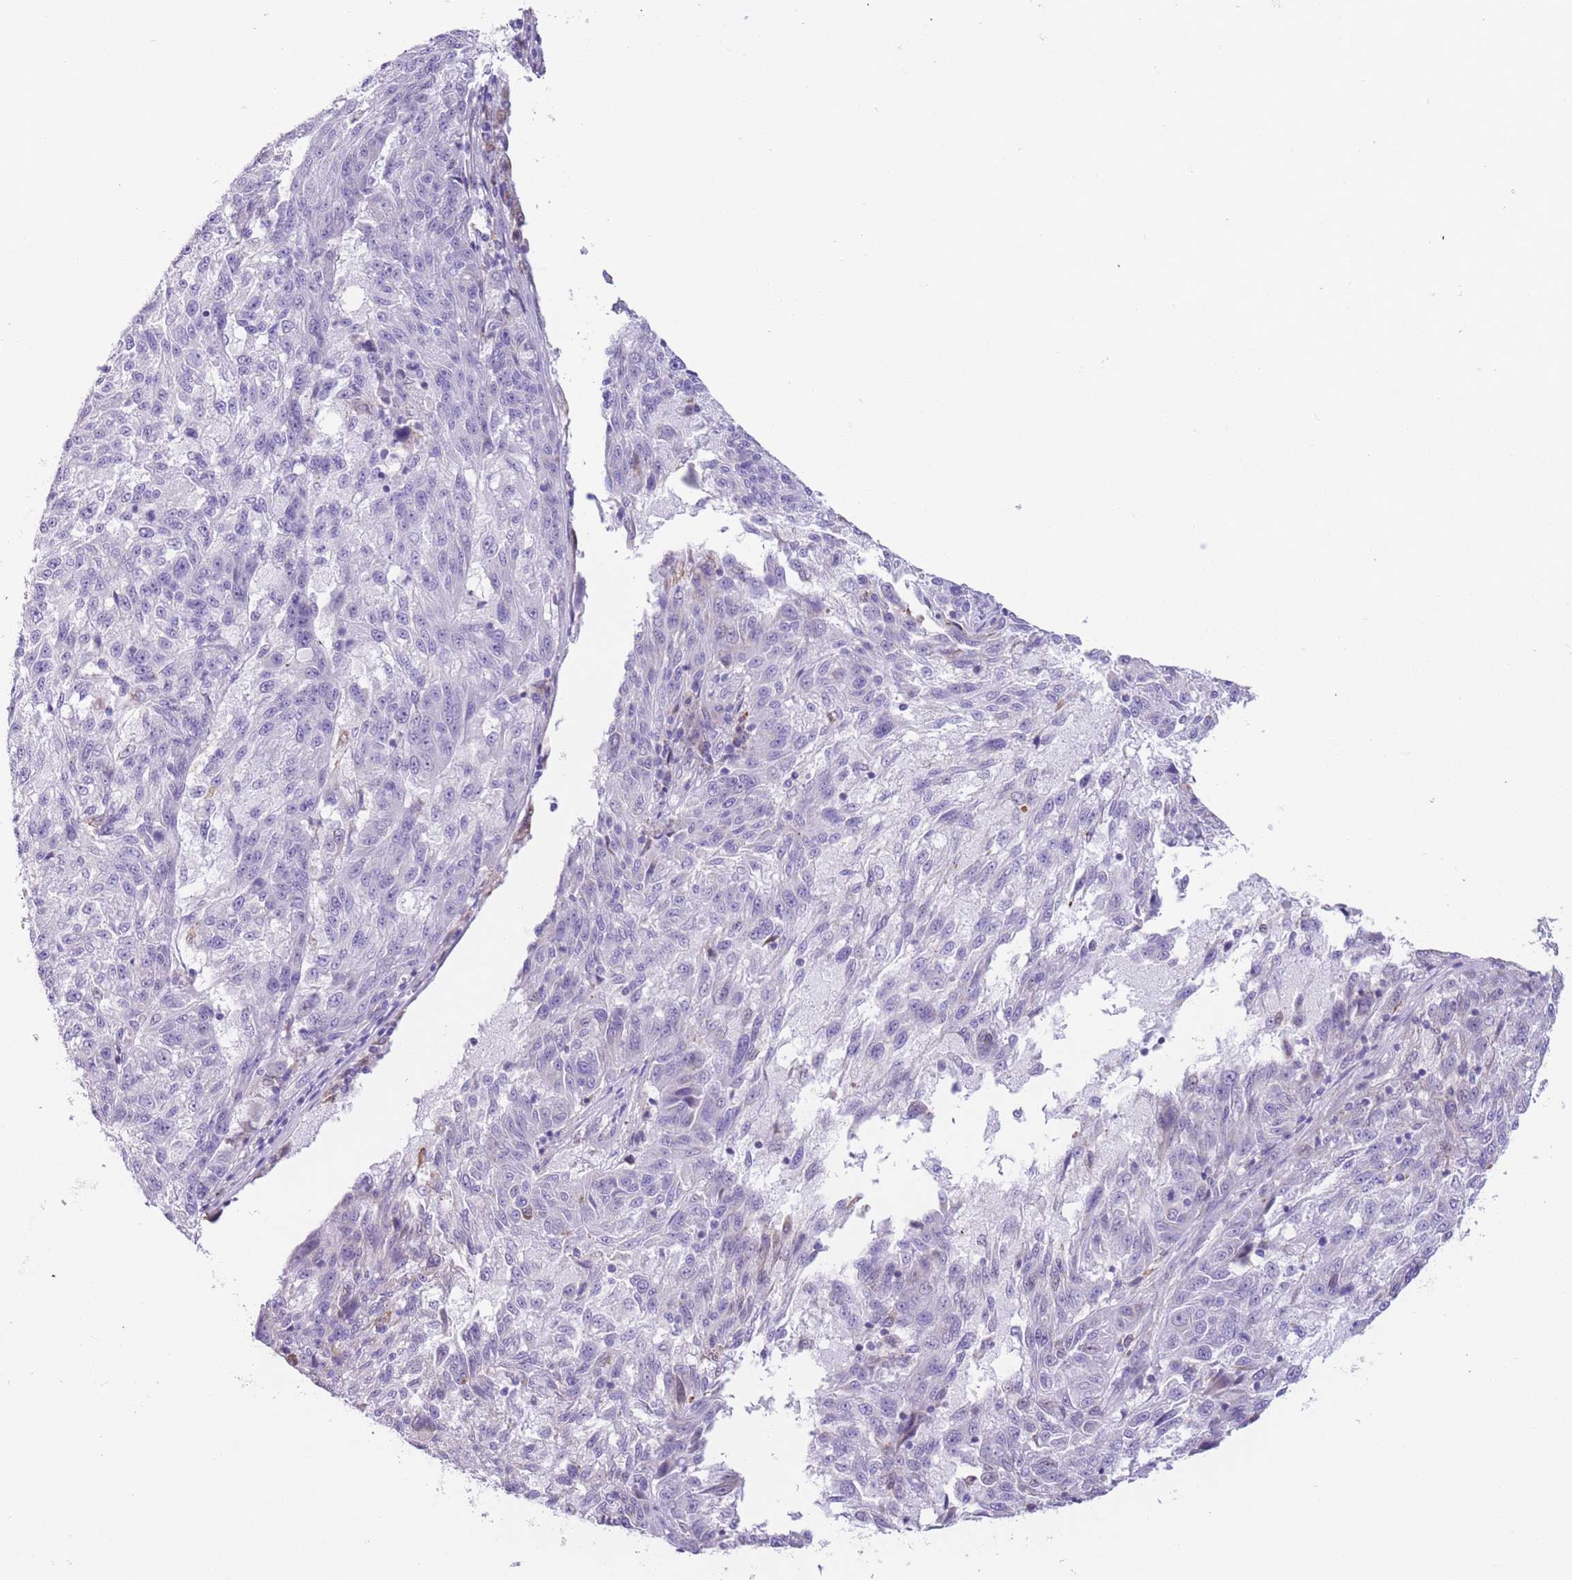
{"staining": {"intensity": "negative", "quantity": "none", "location": "none"}, "tissue": "melanoma", "cell_type": "Tumor cells", "image_type": "cancer", "snomed": [{"axis": "morphology", "description": "Malignant melanoma, NOS"}, {"axis": "topography", "description": "Skin"}], "caption": "Tumor cells show no significant protein positivity in melanoma.", "gene": "ZNF697", "patient": {"sex": "male", "age": 53}}